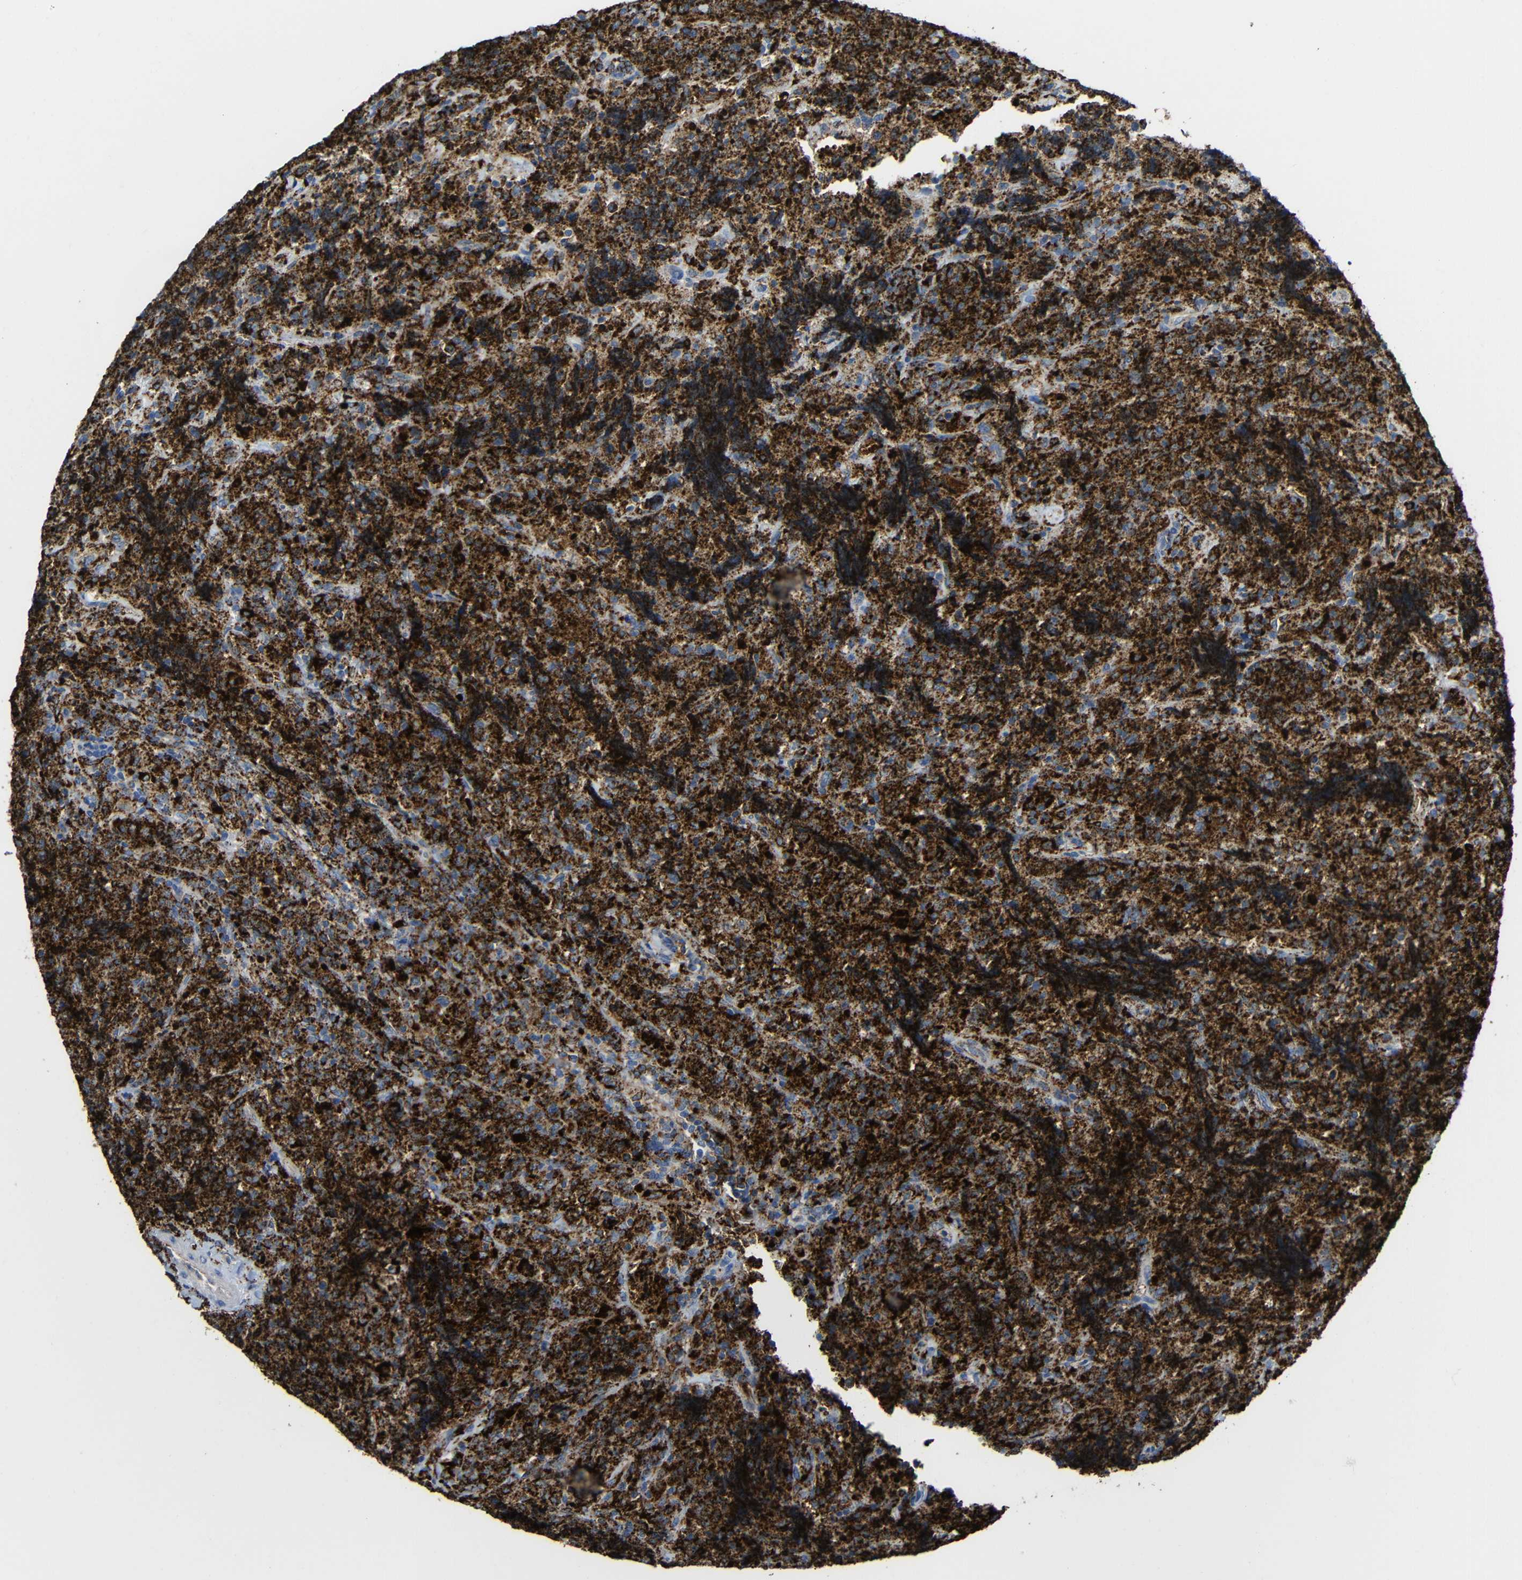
{"staining": {"intensity": "strong", "quantity": ">75%", "location": "cytoplasmic/membranous"}, "tissue": "lymphoma", "cell_type": "Tumor cells", "image_type": "cancer", "snomed": [{"axis": "morphology", "description": "Malignant lymphoma, non-Hodgkin's type, High grade"}, {"axis": "topography", "description": "Tonsil"}], "caption": "Malignant lymphoma, non-Hodgkin's type (high-grade) stained for a protein (brown) displays strong cytoplasmic/membranous positive positivity in about >75% of tumor cells.", "gene": "HLA-DMA", "patient": {"sex": "female", "age": 36}}